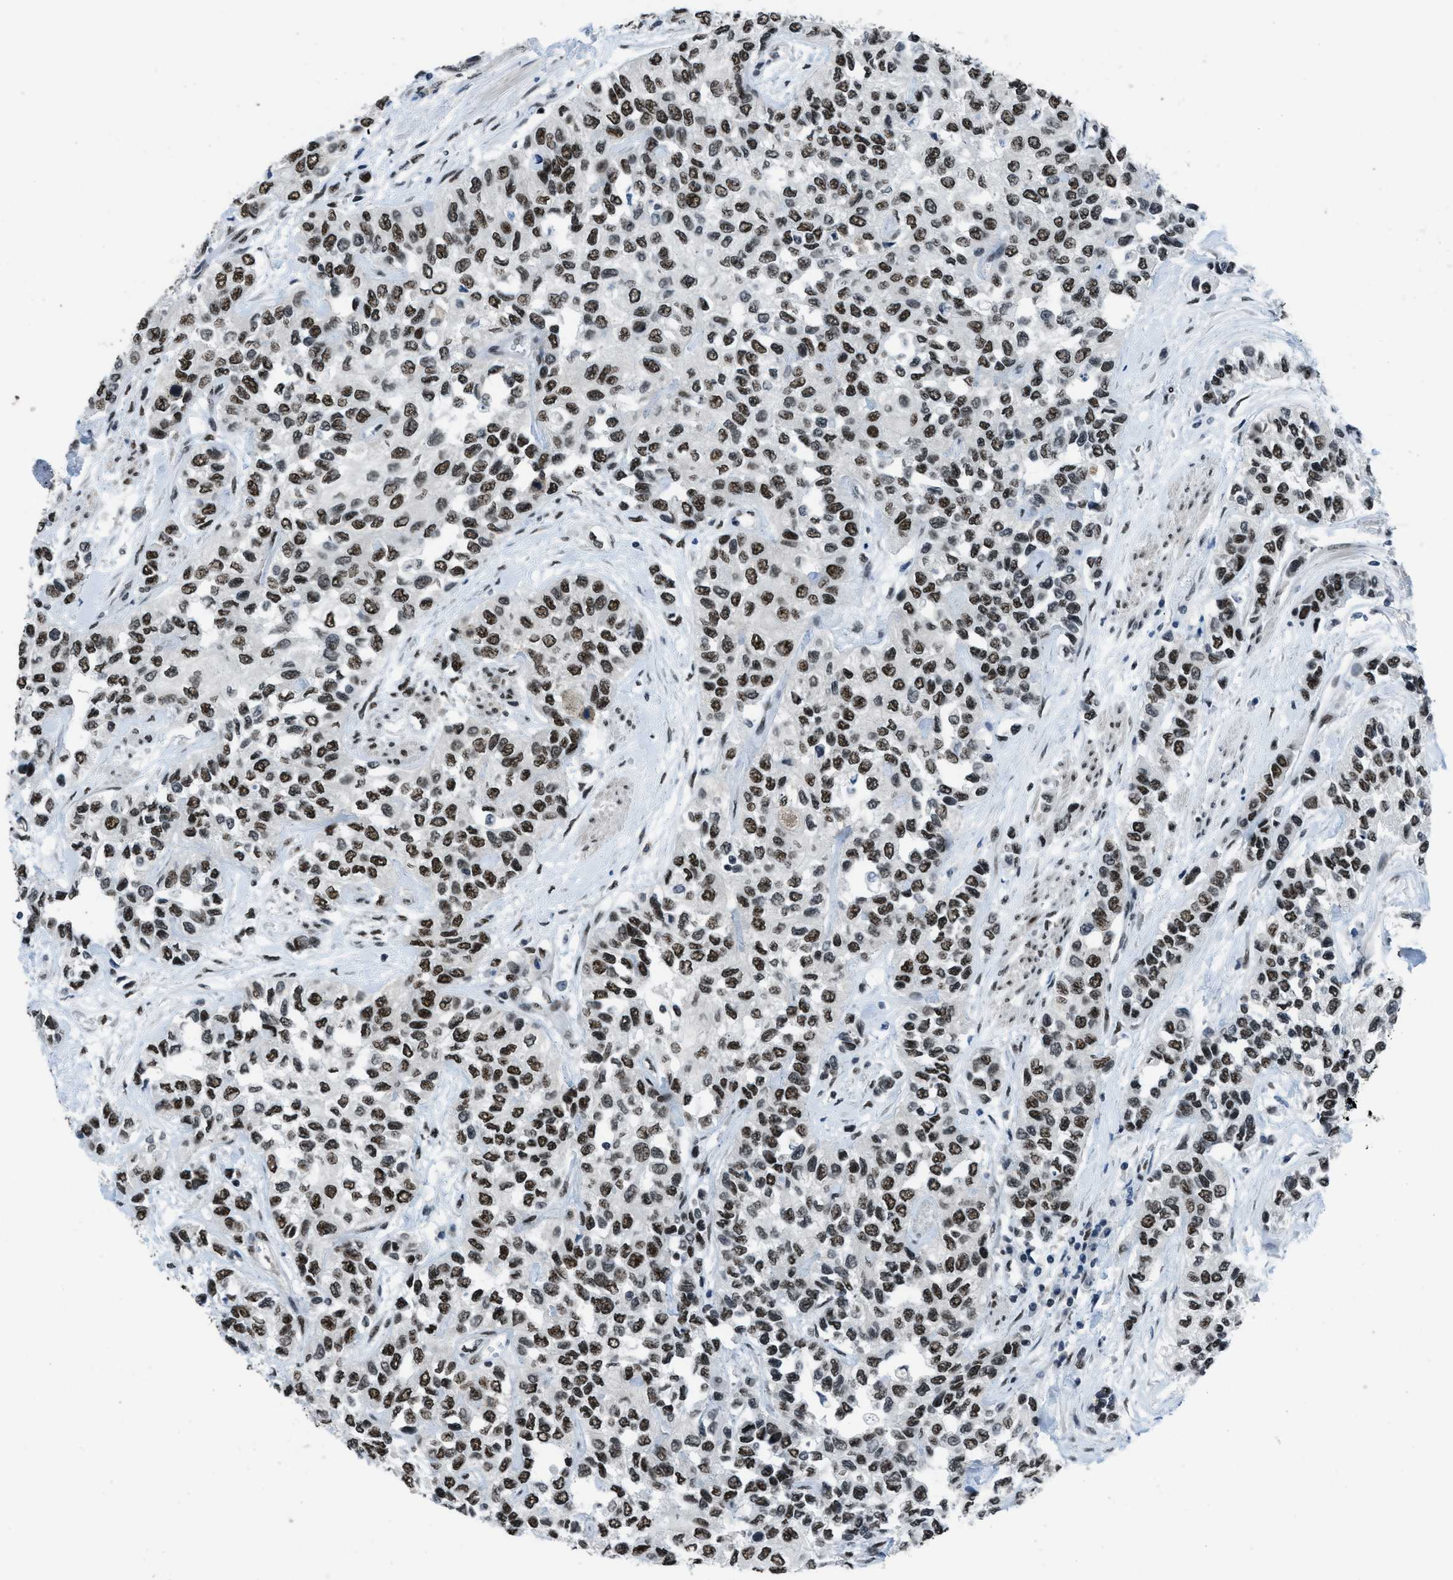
{"staining": {"intensity": "strong", "quantity": ">75%", "location": "nuclear"}, "tissue": "urothelial cancer", "cell_type": "Tumor cells", "image_type": "cancer", "snomed": [{"axis": "morphology", "description": "Urothelial carcinoma, High grade"}, {"axis": "topography", "description": "Urinary bladder"}], "caption": "Protein staining of urothelial cancer tissue reveals strong nuclear expression in about >75% of tumor cells.", "gene": "GATAD2B", "patient": {"sex": "female", "age": 56}}